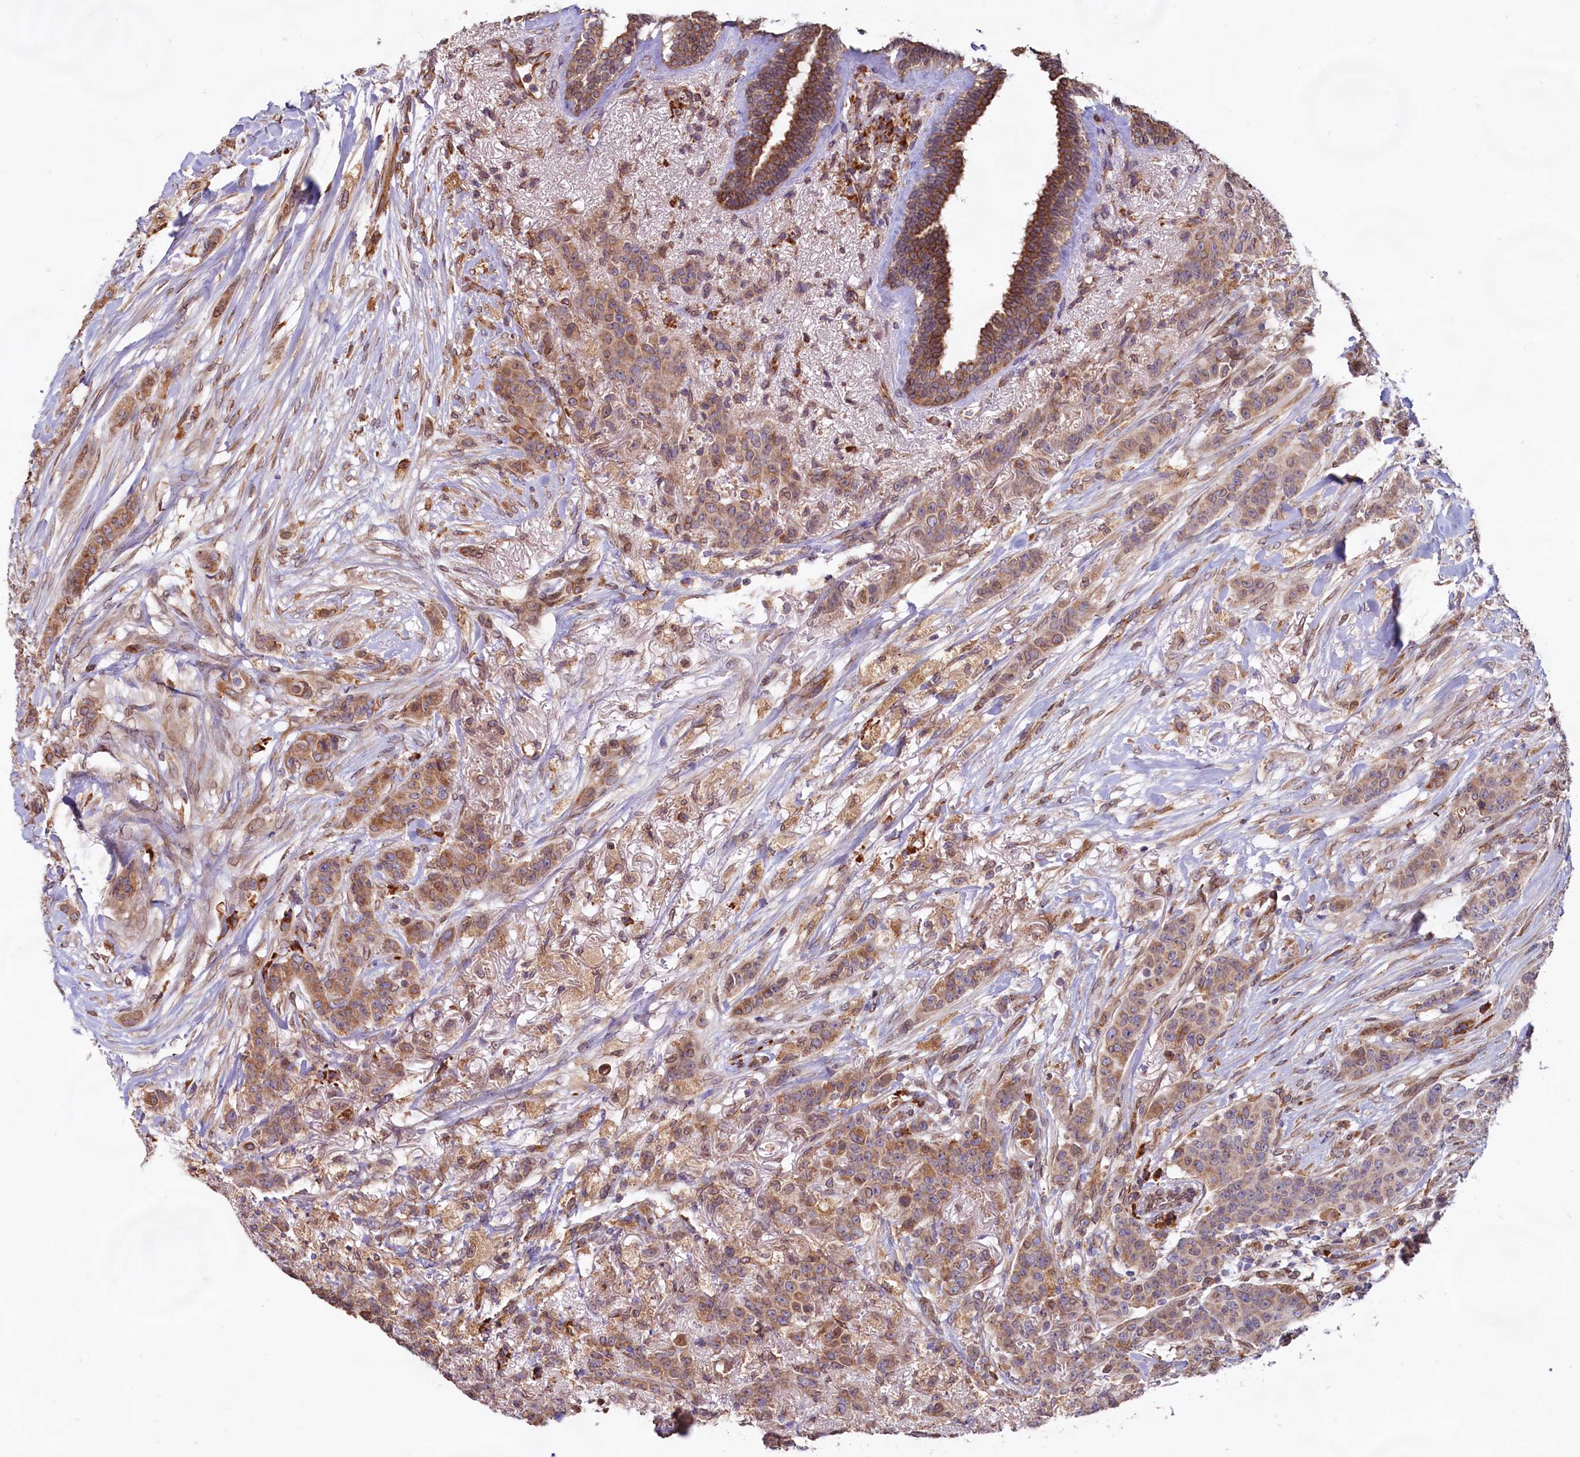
{"staining": {"intensity": "moderate", "quantity": ">75%", "location": "cytoplasmic/membranous"}, "tissue": "breast cancer", "cell_type": "Tumor cells", "image_type": "cancer", "snomed": [{"axis": "morphology", "description": "Duct carcinoma"}, {"axis": "topography", "description": "Breast"}], "caption": "This is an image of immunohistochemistry (IHC) staining of breast invasive ductal carcinoma, which shows moderate staining in the cytoplasmic/membranous of tumor cells.", "gene": "TBC1D19", "patient": {"sex": "female", "age": 40}}